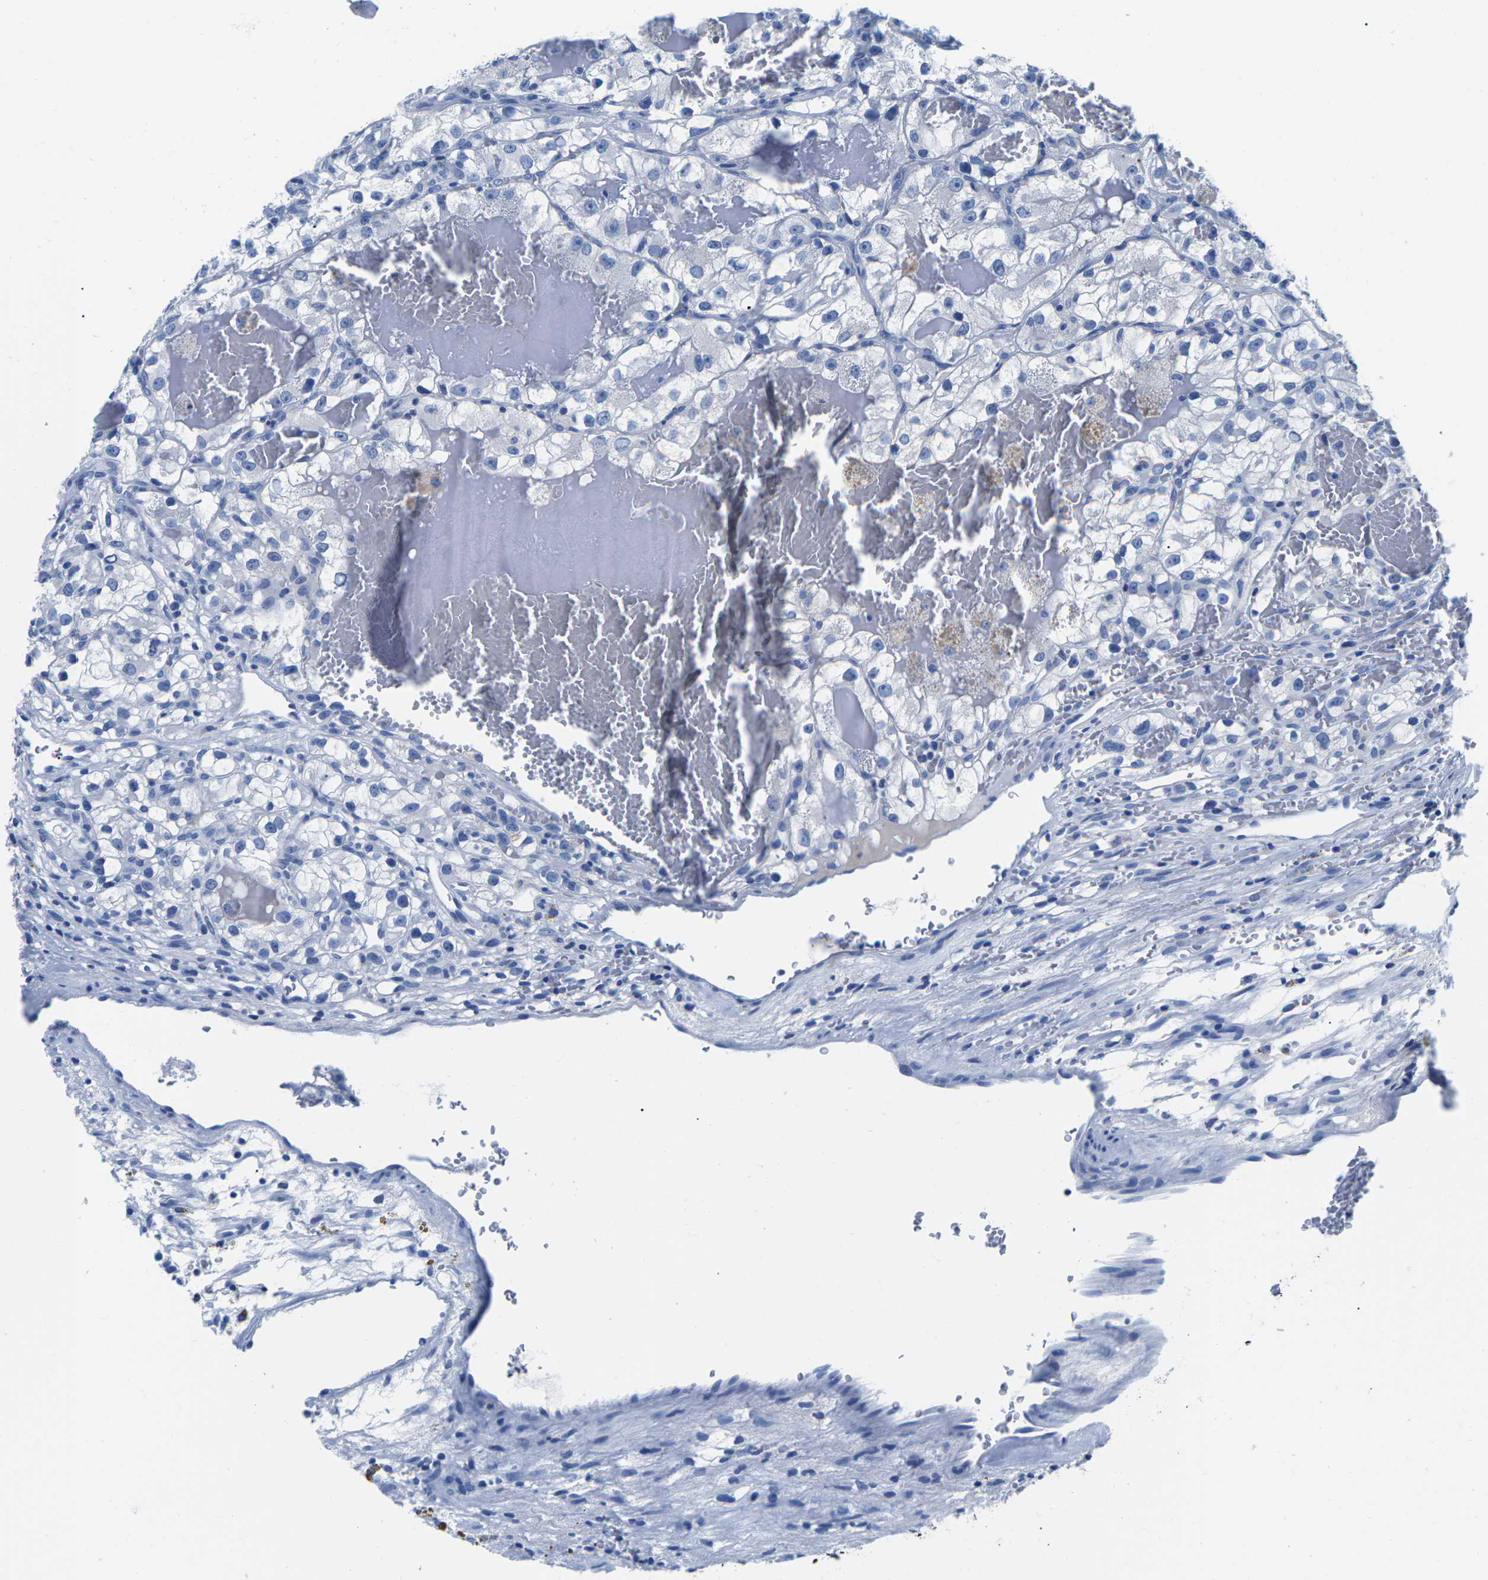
{"staining": {"intensity": "negative", "quantity": "none", "location": "none"}, "tissue": "renal cancer", "cell_type": "Tumor cells", "image_type": "cancer", "snomed": [{"axis": "morphology", "description": "Adenocarcinoma, NOS"}, {"axis": "topography", "description": "Kidney"}], "caption": "Renal adenocarcinoma was stained to show a protein in brown. There is no significant expression in tumor cells.", "gene": "CYP1A2", "patient": {"sex": "female", "age": 57}}